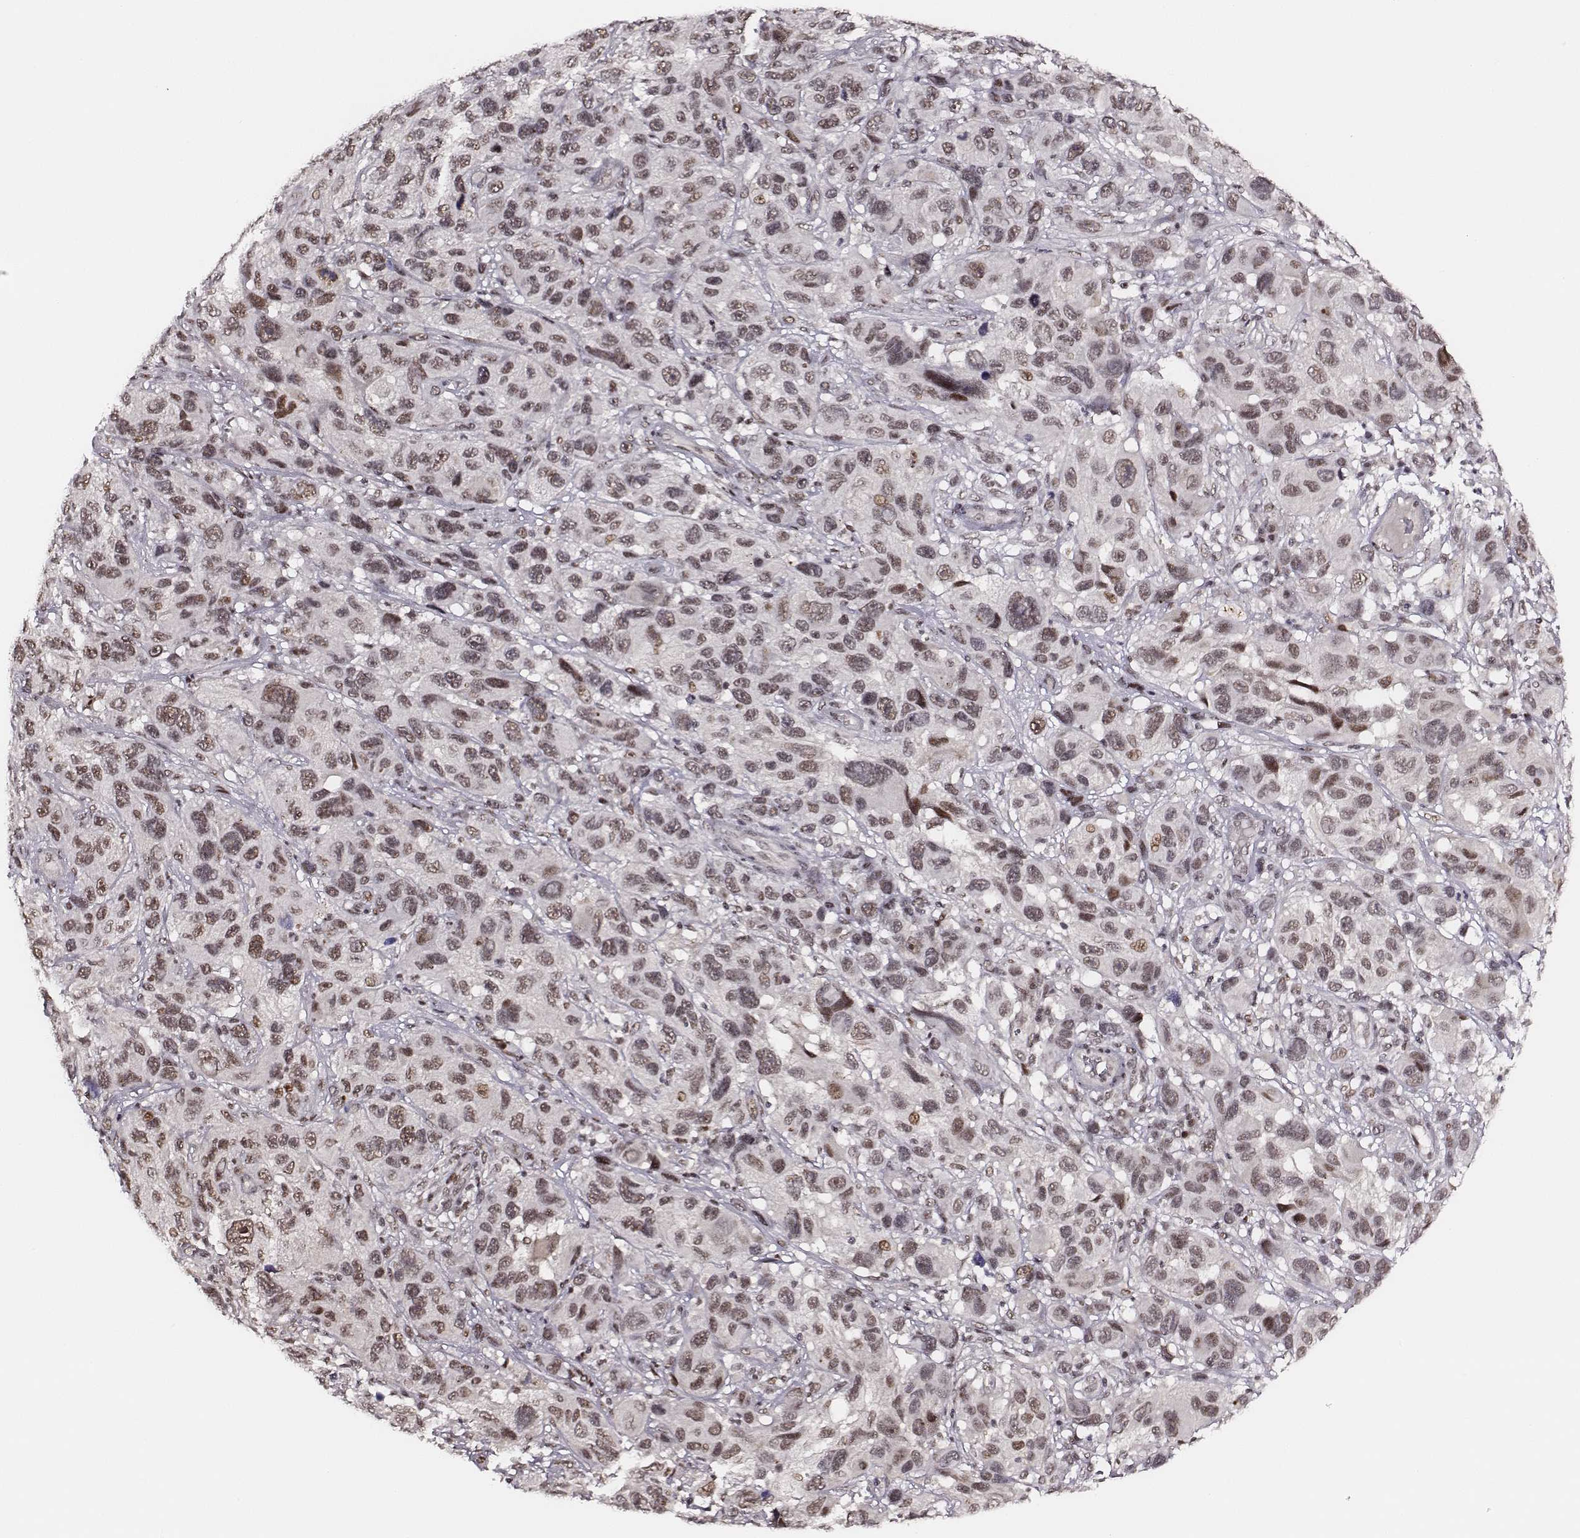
{"staining": {"intensity": "moderate", "quantity": ">75%", "location": "nuclear"}, "tissue": "melanoma", "cell_type": "Tumor cells", "image_type": "cancer", "snomed": [{"axis": "morphology", "description": "Malignant melanoma, NOS"}, {"axis": "topography", "description": "Skin"}], "caption": "This histopathology image displays immunohistochemistry staining of malignant melanoma, with medium moderate nuclear expression in approximately >75% of tumor cells.", "gene": "PPARA", "patient": {"sex": "male", "age": 53}}